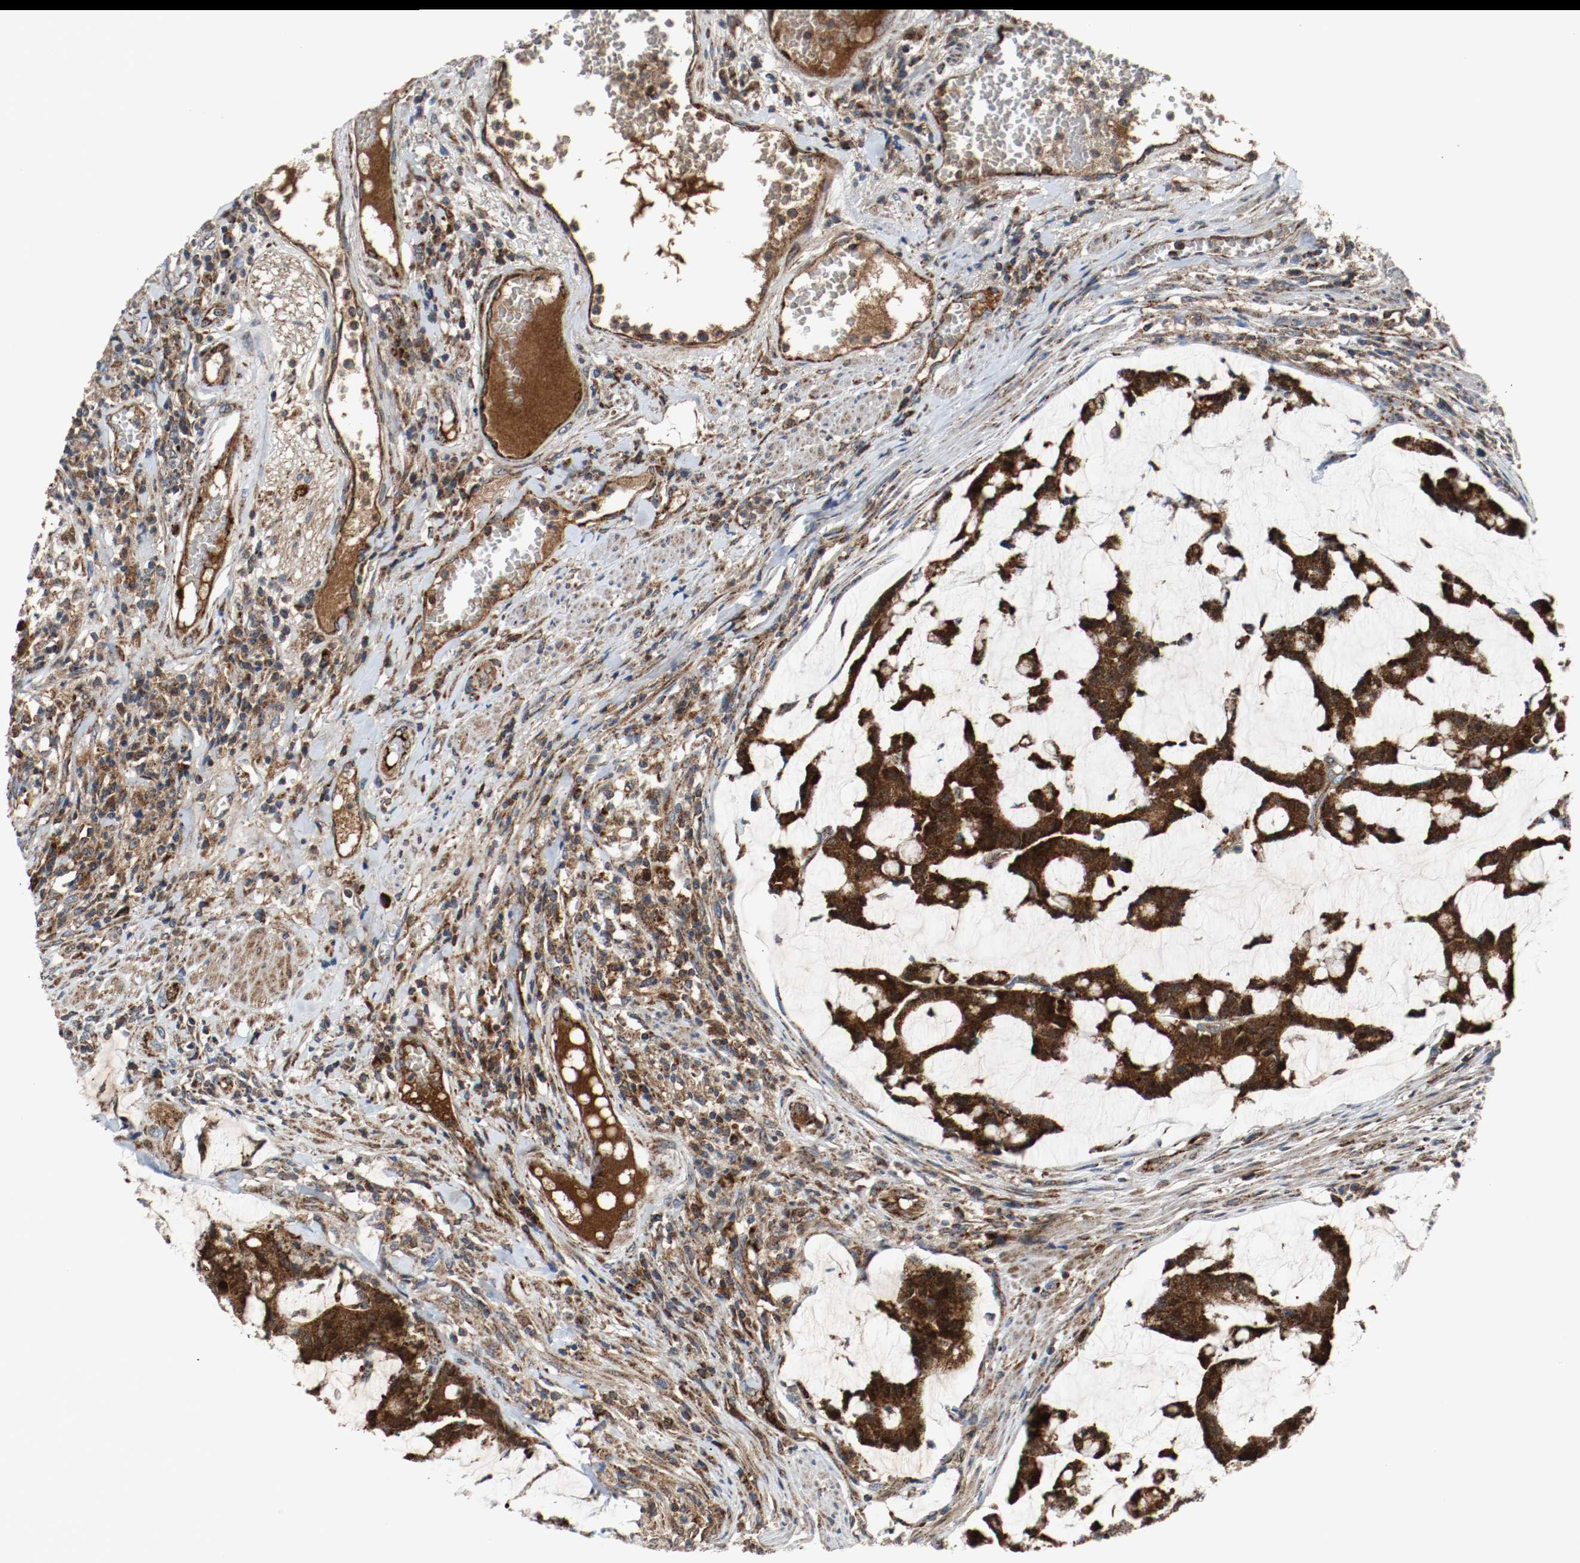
{"staining": {"intensity": "strong", "quantity": ">75%", "location": "cytoplasmic/membranous"}, "tissue": "colorectal cancer", "cell_type": "Tumor cells", "image_type": "cancer", "snomed": [{"axis": "morphology", "description": "Adenocarcinoma, NOS"}, {"axis": "topography", "description": "Colon"}], "caption": "Tumor cells demonstrate high levels of strong cytoplasmic/membranous staining in about >75% of cells in human colorectal cancer. (DAB (3,3'-diaminobenzidine) IHC, brown staining for protein, blue staining for nuclei).", "gene": "TXNRD1", "patient": {"sex": "female", "age": 84}}